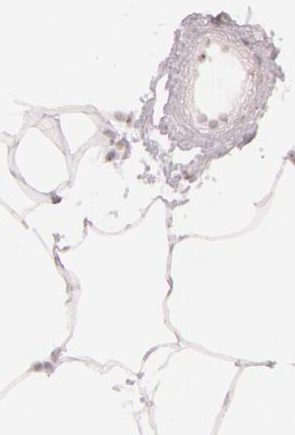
{"staining": {"intensity": "negative", "quantity": "none", "location": "none"}, "tissue": "adipose tissue", "cell_type": "Adipocytes", "image_type": "normal", "snomed": [{"axis": "morphology", "description": "Normal tissue, NOS"}, {"axis": "morphology", "description": "Duct carcinoma"}, {"axis": "topography", "description": "Breast"}, {"axis": "topography", "description": "Adipose tissue"}], "caption": "The photomicrograph shows no staining of adipocytes in benign adipose tissue.", "gene": "FBL", "patient": {"sex": "female", "age": 37}}